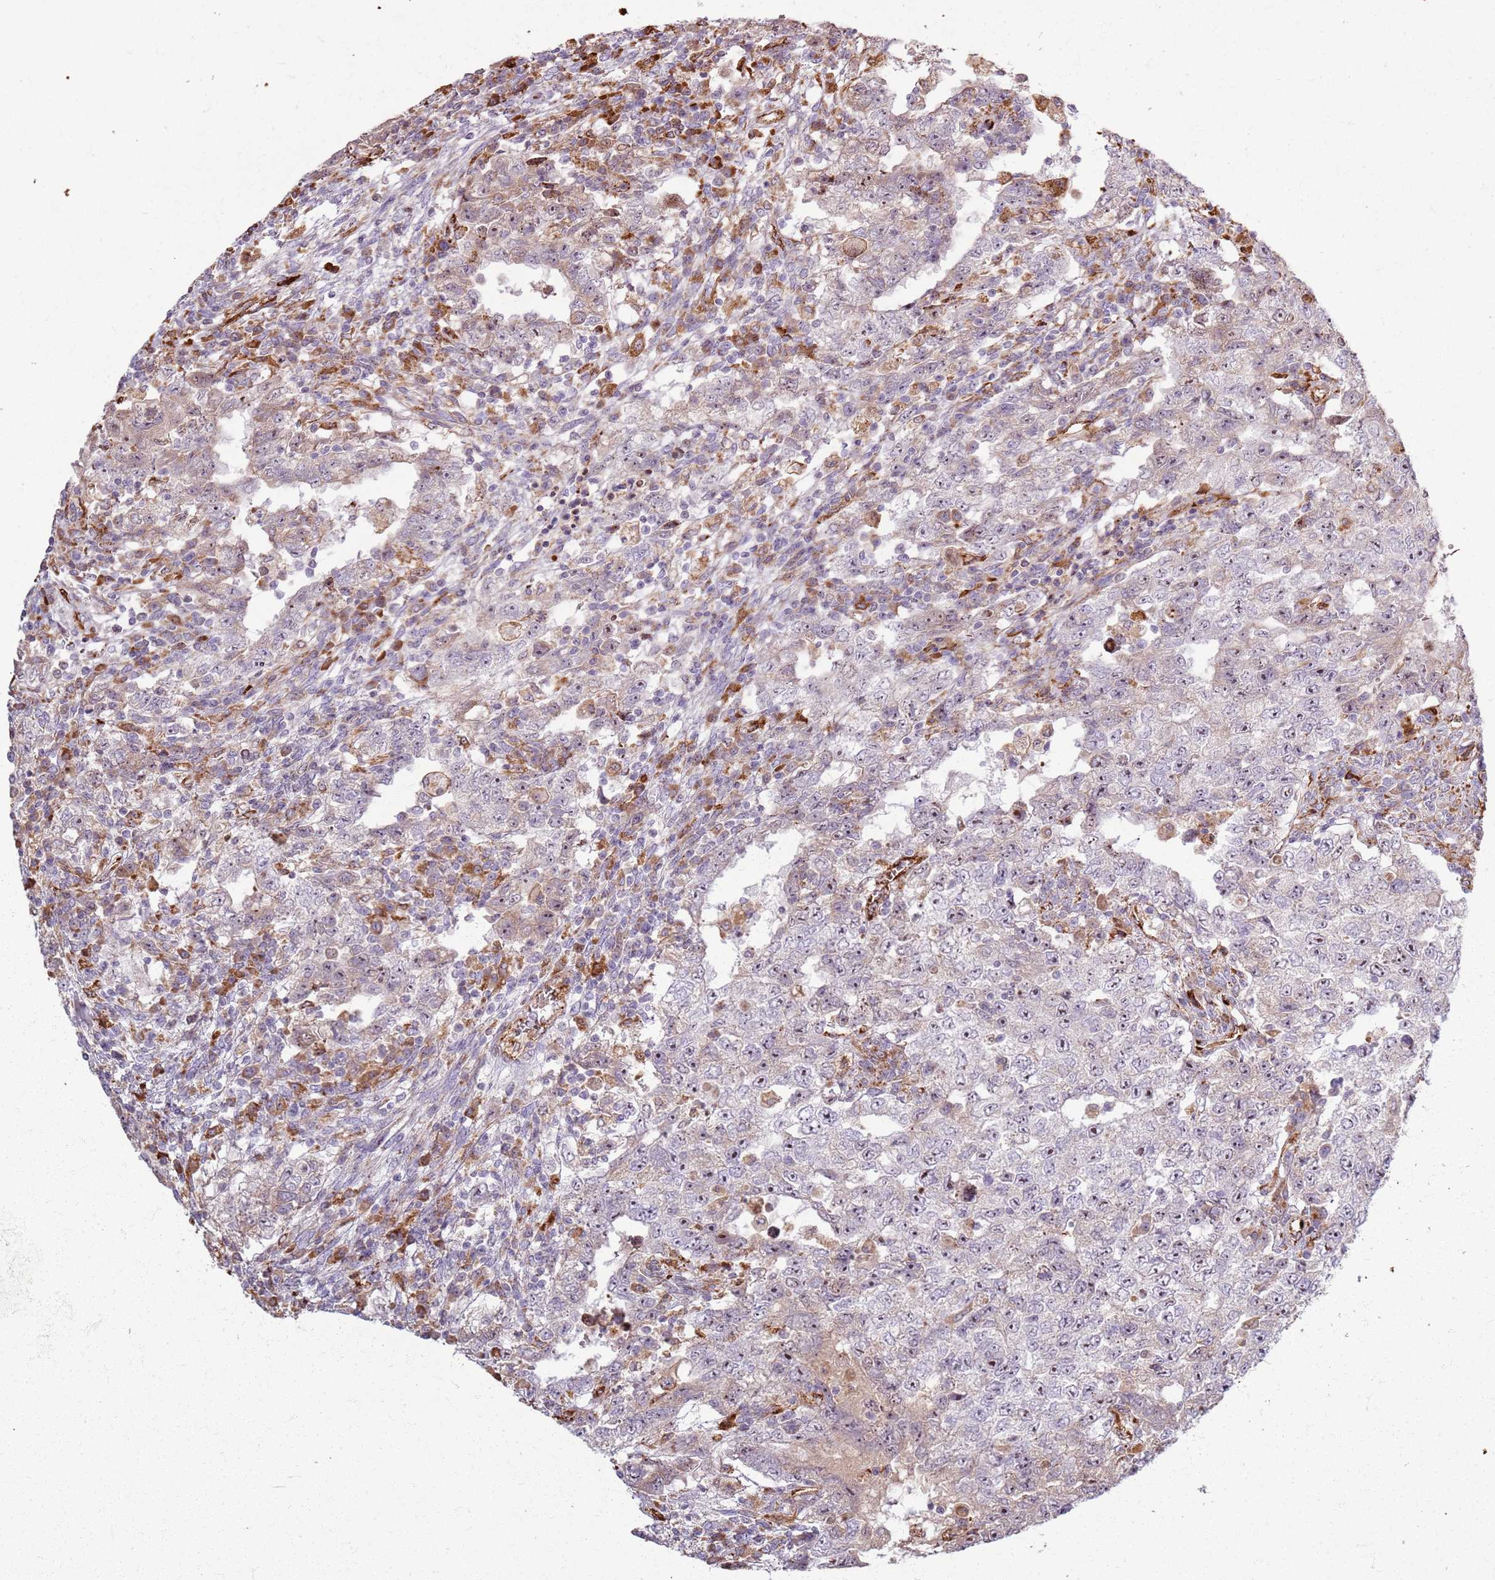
{"staining": {"intensity": "weak", "quantity": "<25%", "location": "cytoplasmic/membranous,nuclear"}, "tissue": "testis cancer", "cell_type": "Tumor cells", "image_type": "cancer", "snomed": [{"axis": "morphology", "description": "Carcinoma, Embryonal, NOS"}, {"axis": "topography", "description": "Testis"}], "caption": "High magnification brightfield microscopy of testis cancer stained with DAB (3,3'-diaminobenzidine) (brown) and counterstained with hematoxylin (blue): tumor cells show no significant staining.", "gene": "KRI1", "patient": {"sex": "male", "age": 26}}